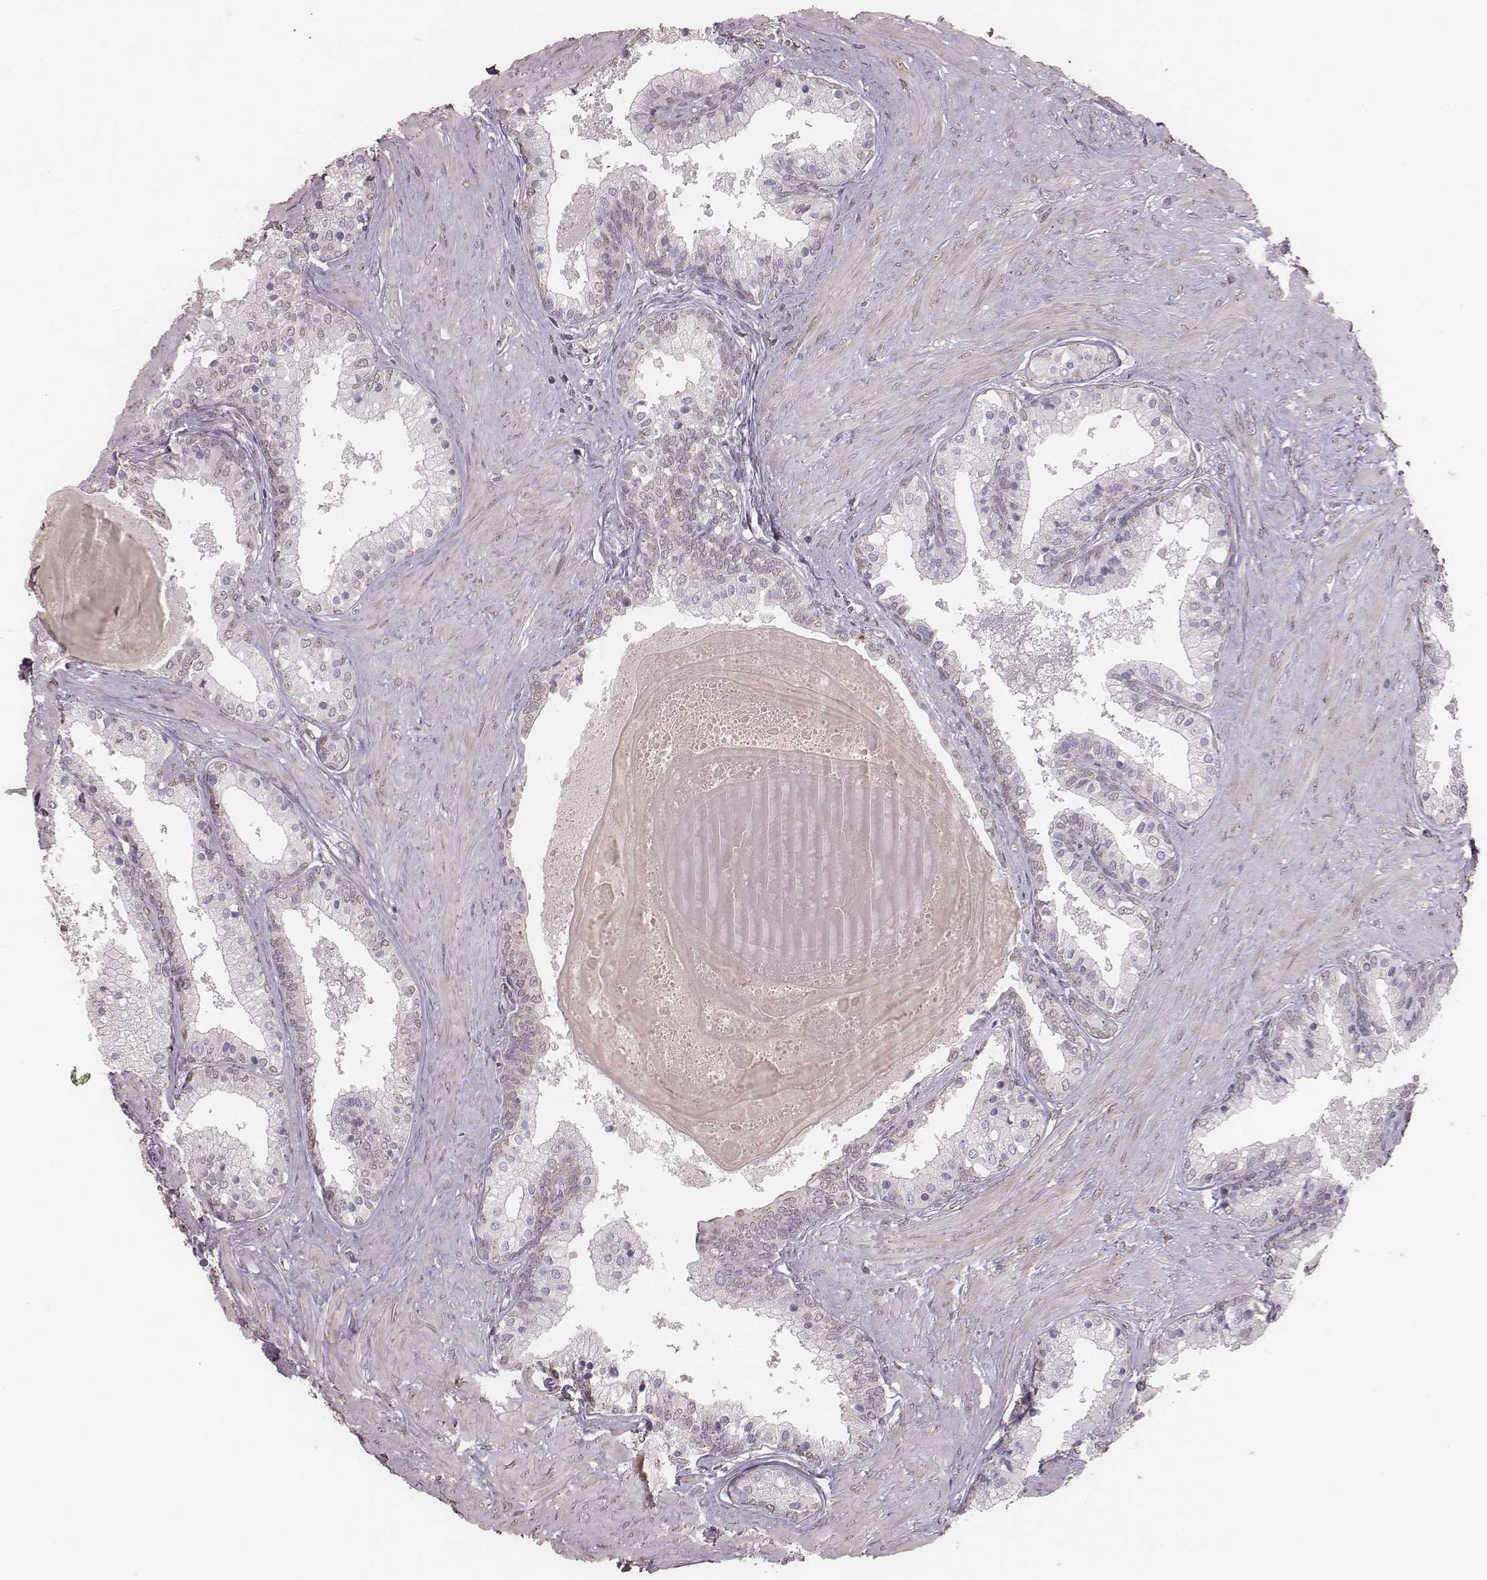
{"staining": {"intensity": "negative", "quantity": "none", "location": "none"}, "tissue": "prostate", "cell_type": "Glandular cells", "image_type": "normal", "snomed": [{"axis": "morphology", "description": "Normal tissue, NOS"}, {"axis": "topography", "description": "Prostate"}], "caption": "The image displays no significant expression in glandular cells of prostate.", "gene": "SLC7A4", "patient": {"sex": "male", "age": 61}}